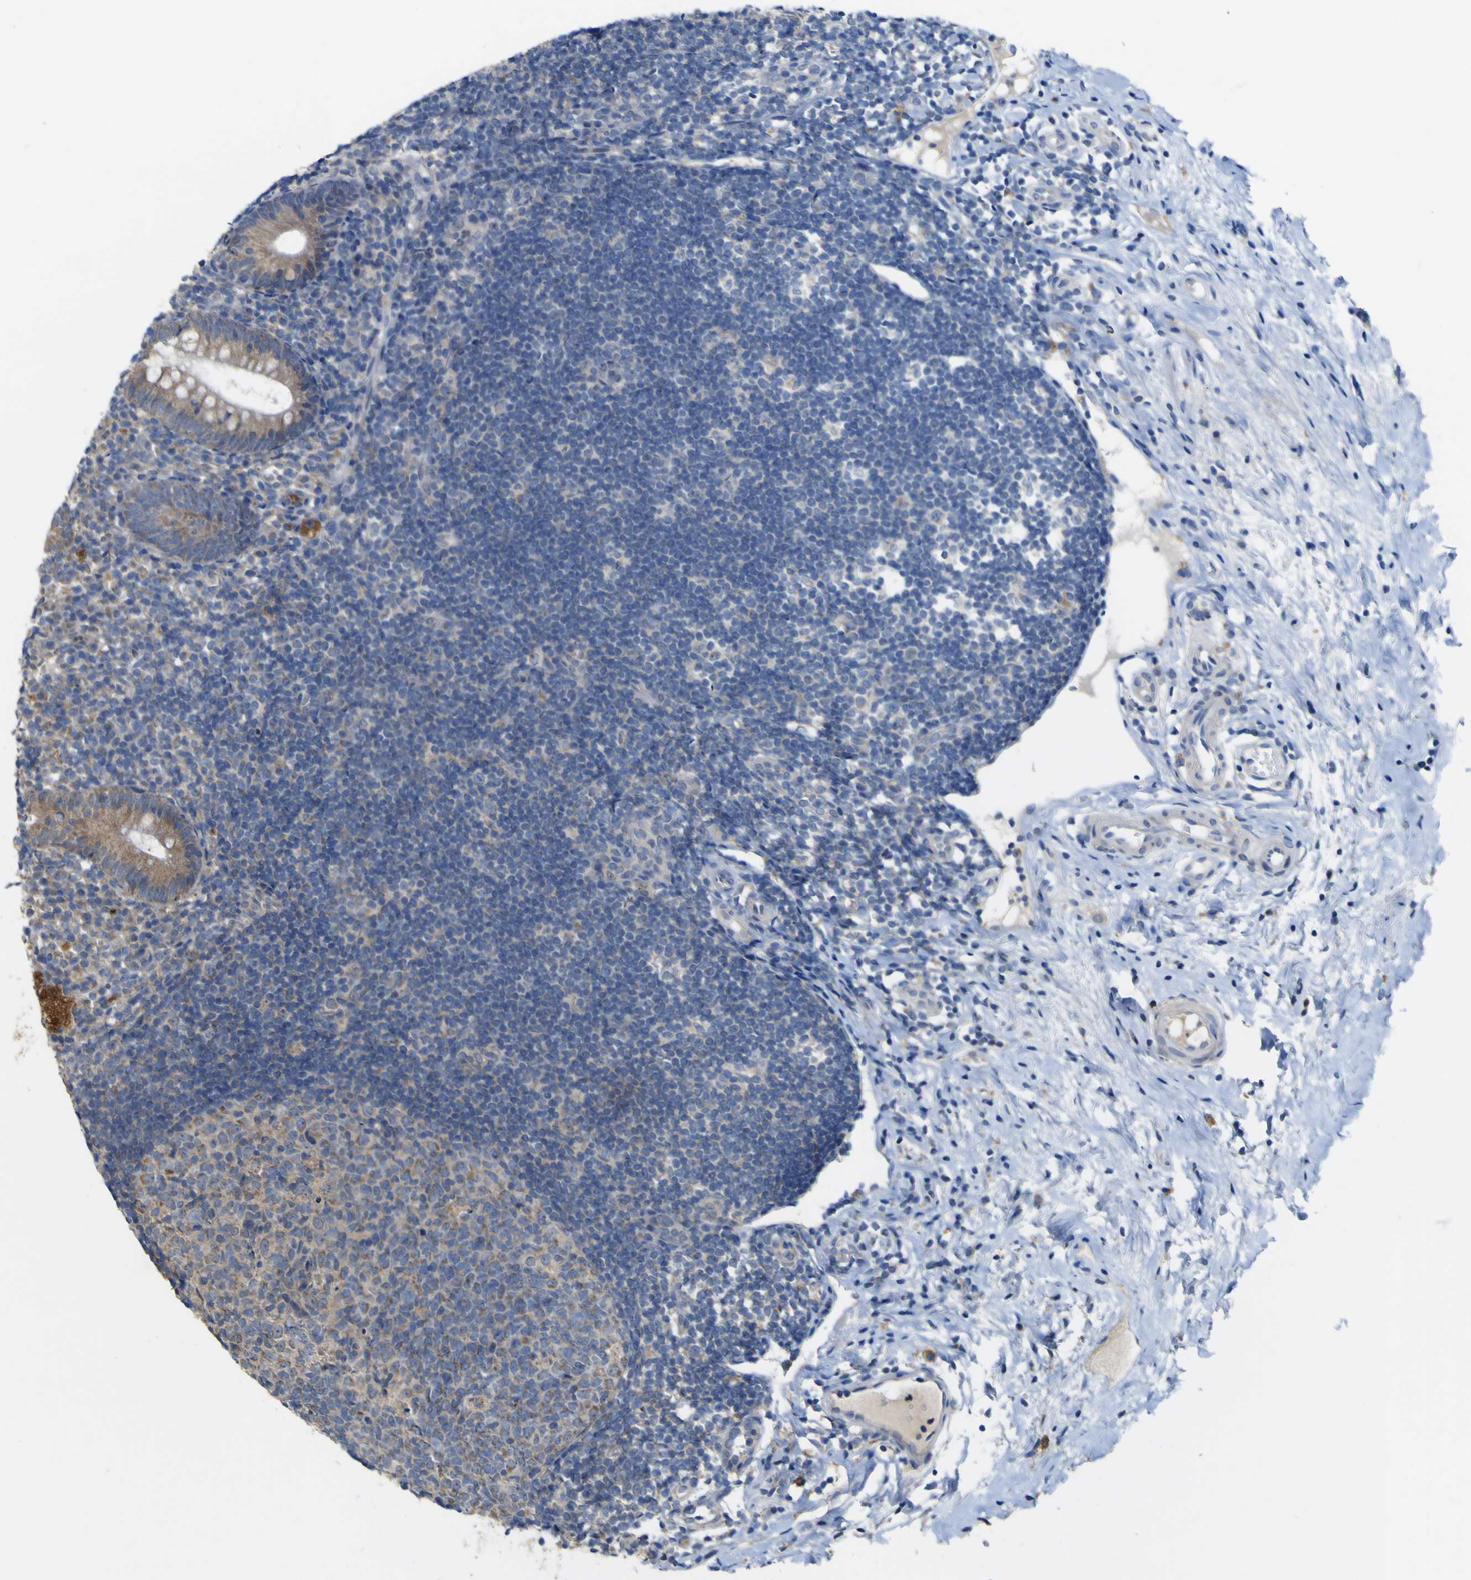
{"staining": {"intensity": "weak", "quantity": ">75%", "location": "cytoplasmic/membranous"}, "tissue": "appendix", "cell_type": "Glandular cells", "image_type": "normal", "snomed": [{"axis": "morphology", "description": "Normal tissue, NOS"}, {"axis": "topography", "description": "Appendix"}], "caption": "A brown stain highlights weak cytoplasmic/membranous expression of a protein in glandular cells of benign appendix.", "gene": "IRAK2", "patient": {"sex": "female", "age": 20}}